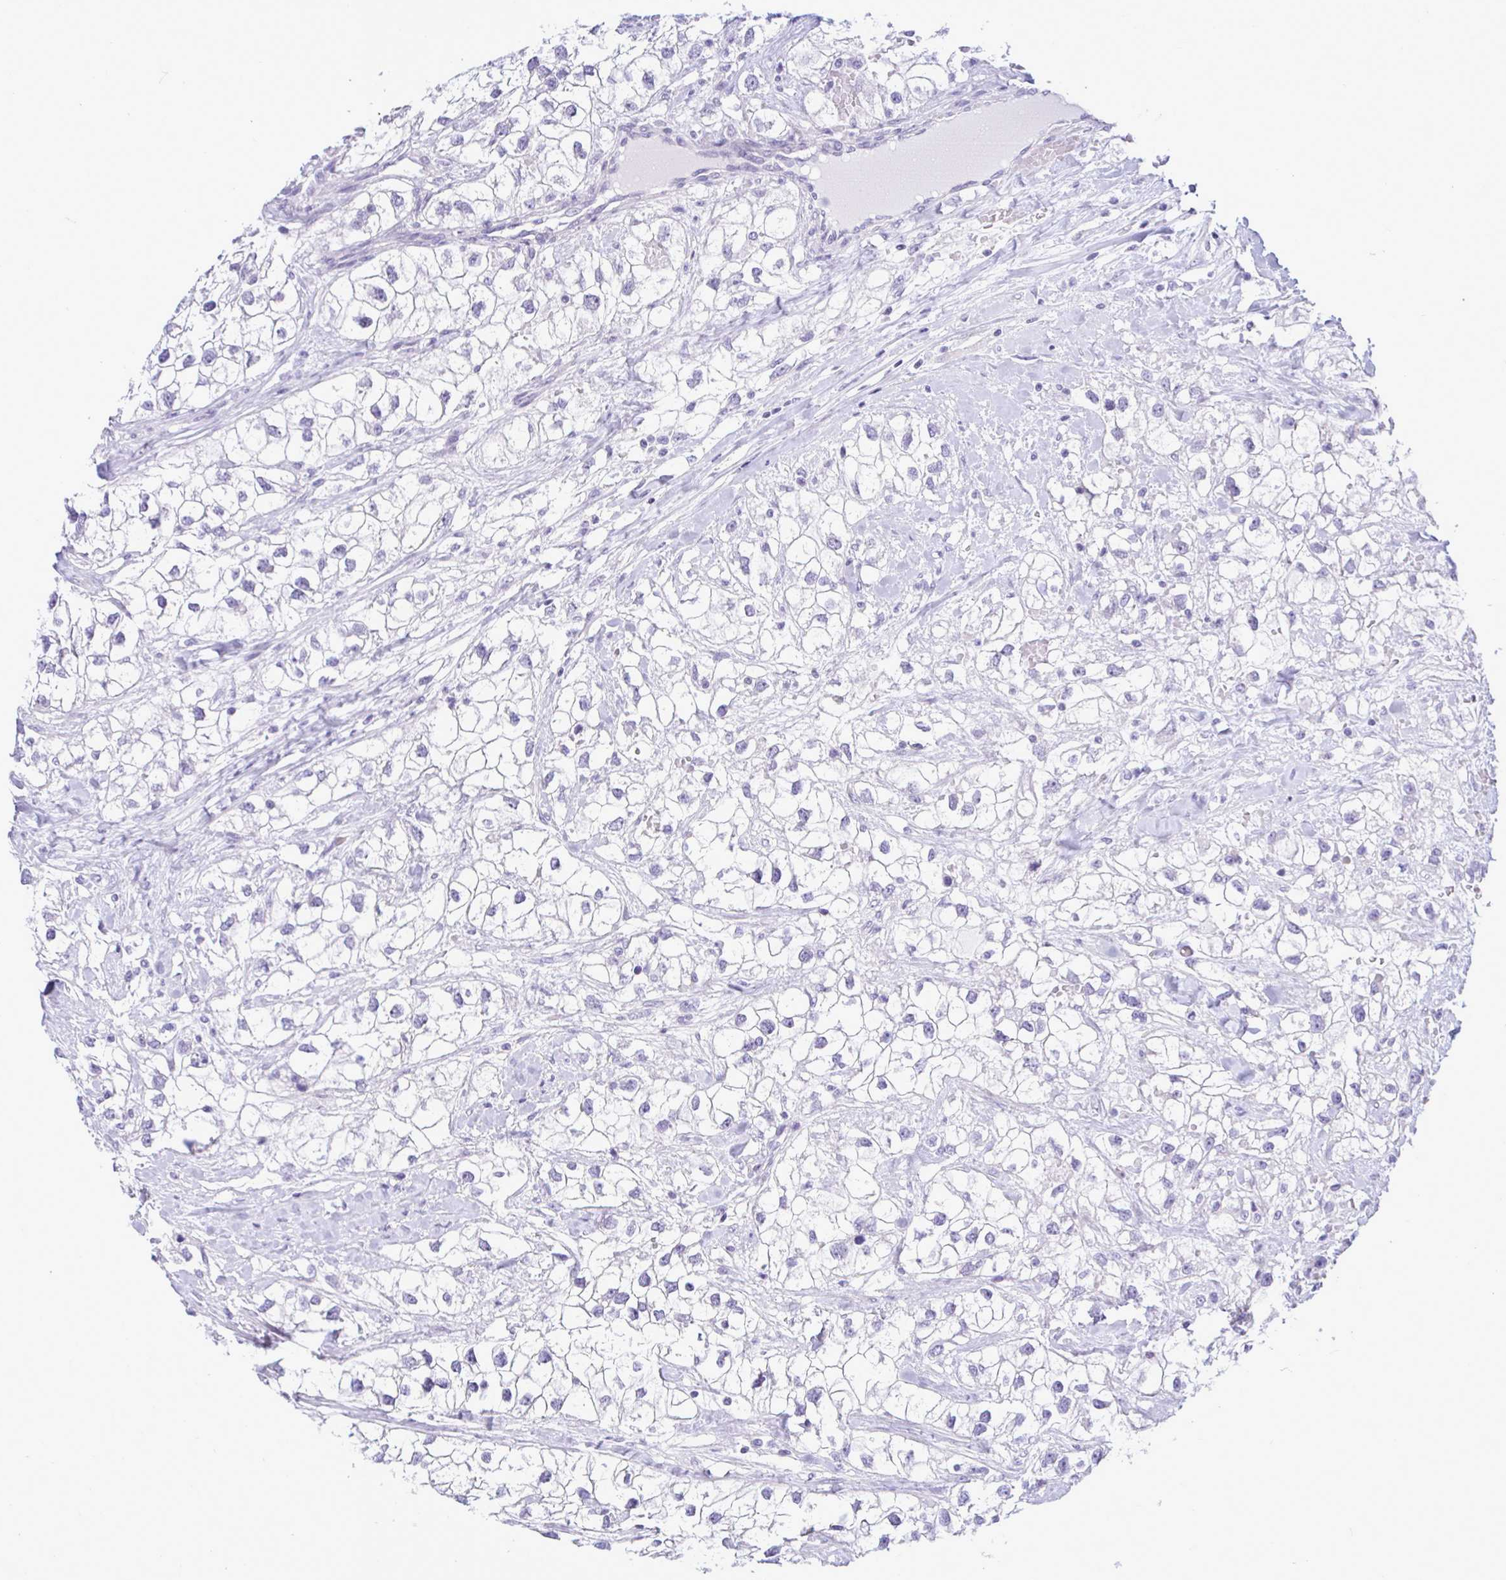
{"staining": {"intensity": "negative", "quantity": "none", "location": "none"}, "tissue": "renal cancer", "cell_type": "Tumor cells", "image_type": "cancer", "snomed": [{"axis": "morphology", "description": "Adenocarcinoma, NOS"}, {"axis": "topography", "description": "Kidney"}], "caption": "Immunohistochemistry (IHC) photomicrograph of neoplastic tissue: adenocarcinoma (renal) stained with DAB reveals no significant protein expression in tumor cells.", "gene": "SLC25A51", "patient": {"sex": "male", "age": 59}}